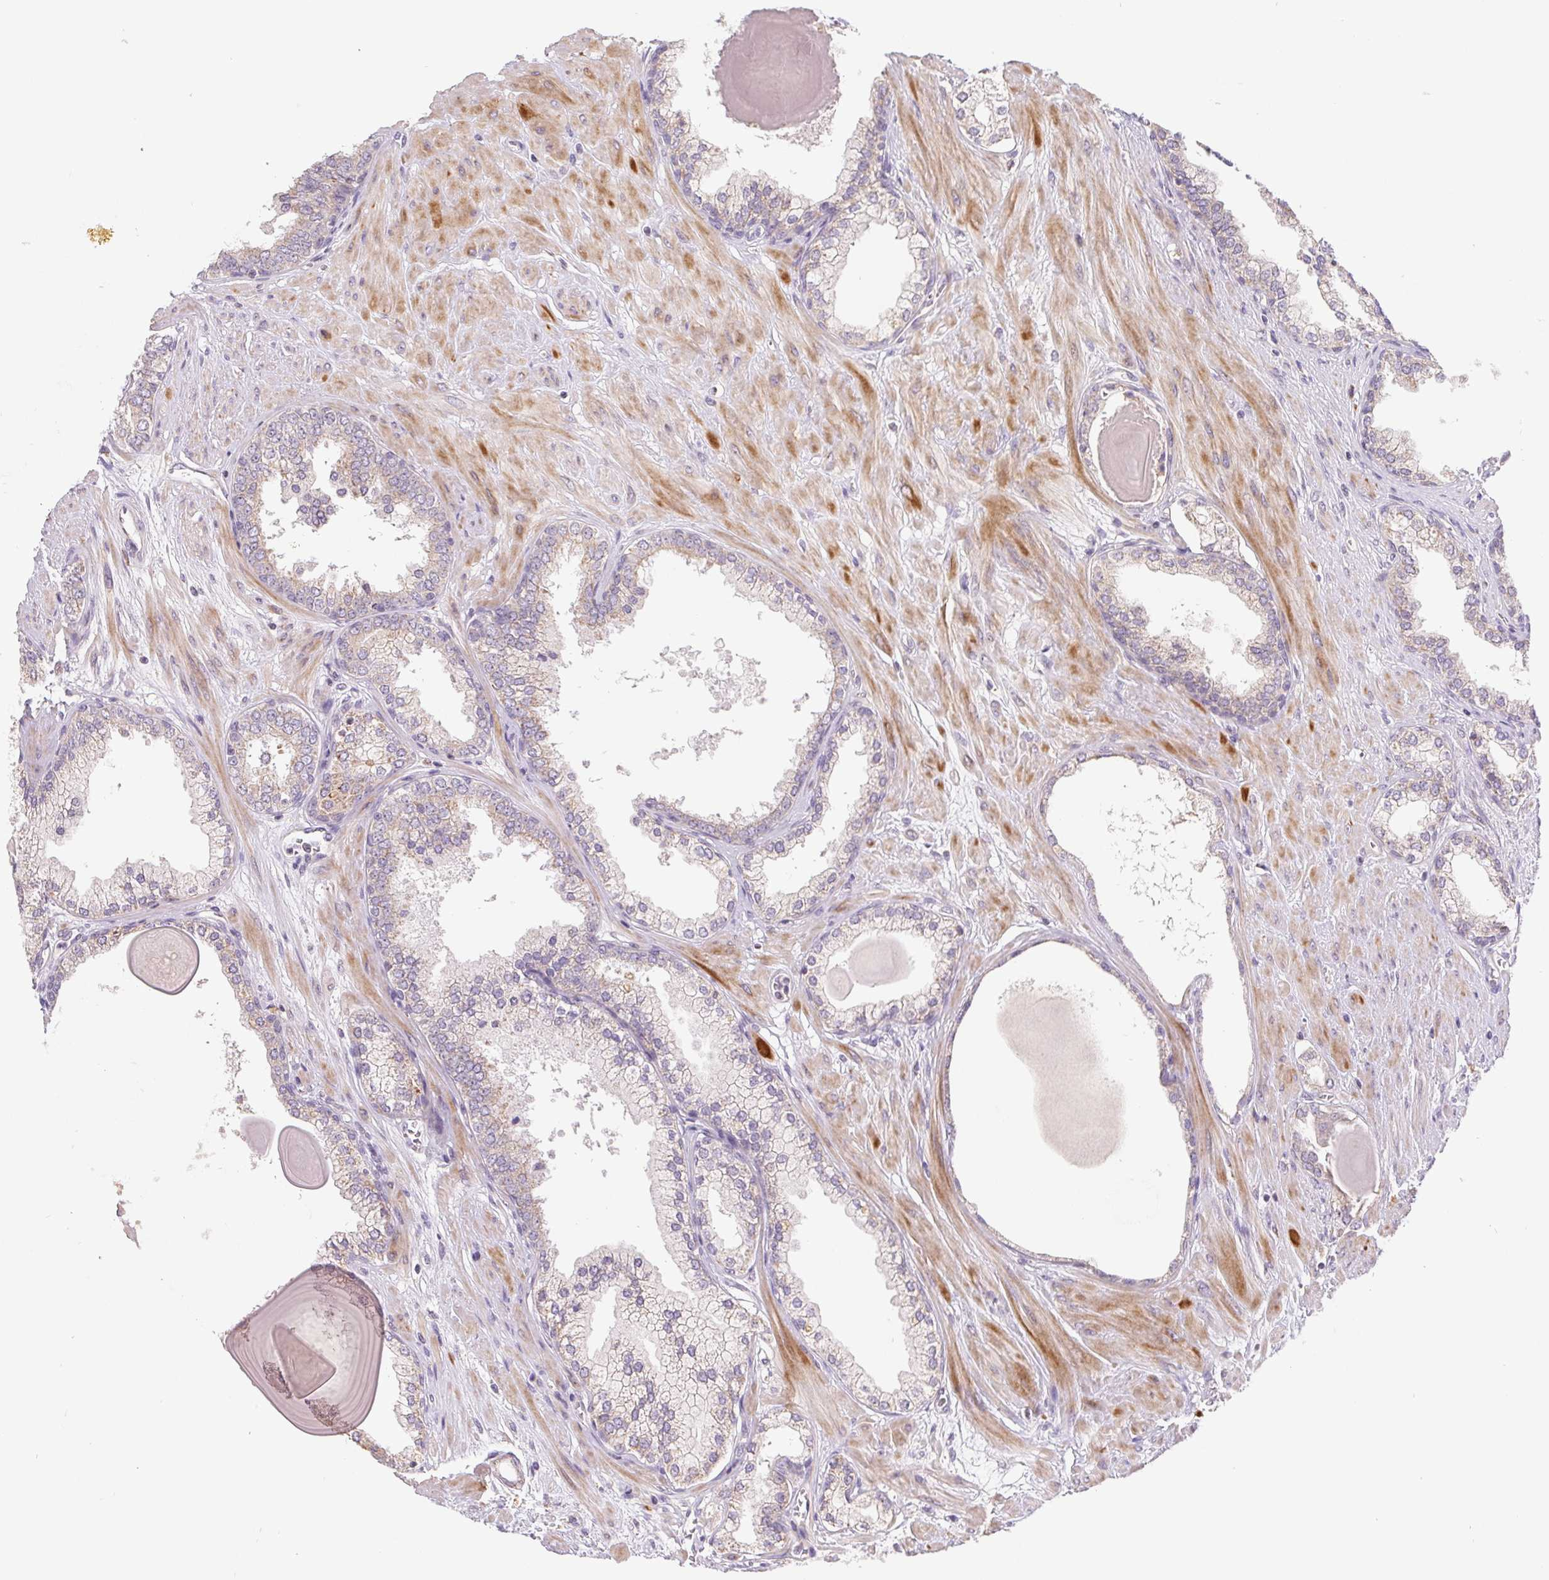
{"staining": {"intensity": "weak", "quantity": "25%-75%", "location": "cytoplasmic/membranous"}, "tissue": "prostate cancer", "cell_type": "Tumor cells", "image_type": "cancer", "snomed": [{"axis": "morphology", "description": "Adenocarcinoma, Low grade"}, {"axis": "topography", "description": "Prostate"}], "caption": "The photomicrograph shows a brown stain indicating the presence of a protein in the cytoplasmic/membranous of tumor cells in prostate cancer. The protein is stained brown, and the nuclei are stained in blue (DAB (3,3'-diaminobenzidine) IHC with brightfield microscopy, high magnification).", "gene": "EMC6", "patient": {"sex": "male", "age": 64}}